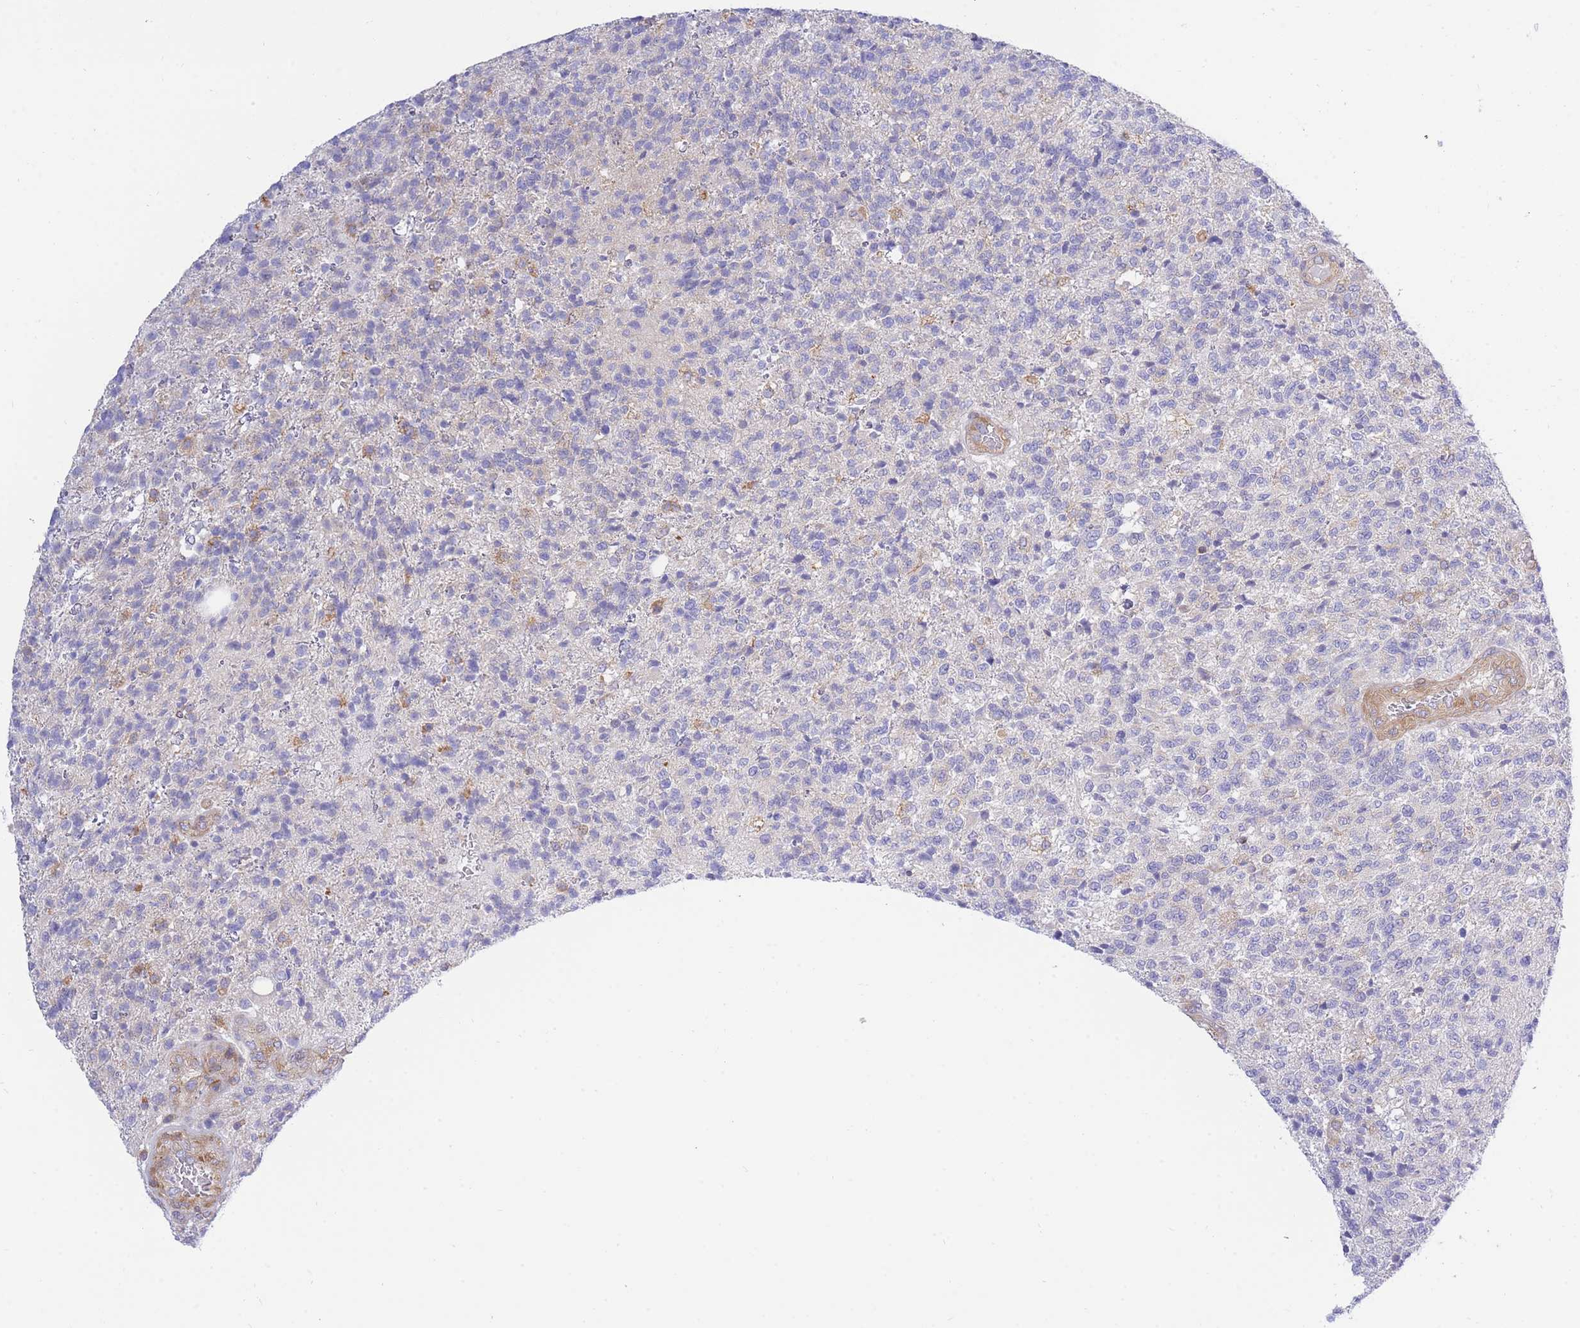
{"staining": {"intensity": "negative", "quantity": "none", "location": "none"}, "tissue": "glioma", "cell_type": "Tumor cells", "image_type": "cancer", "snomed": [{"axis": "morphology", "description": "Glioma, malignant, High grade"}, {"axis": "topography", "description": "Brain"}], "caption": "Photomicrograph shows no protein positivity in tumor cells of glioma tissue.", "gene": "REM1", "patient": {"sex": "male", "age": 56}}